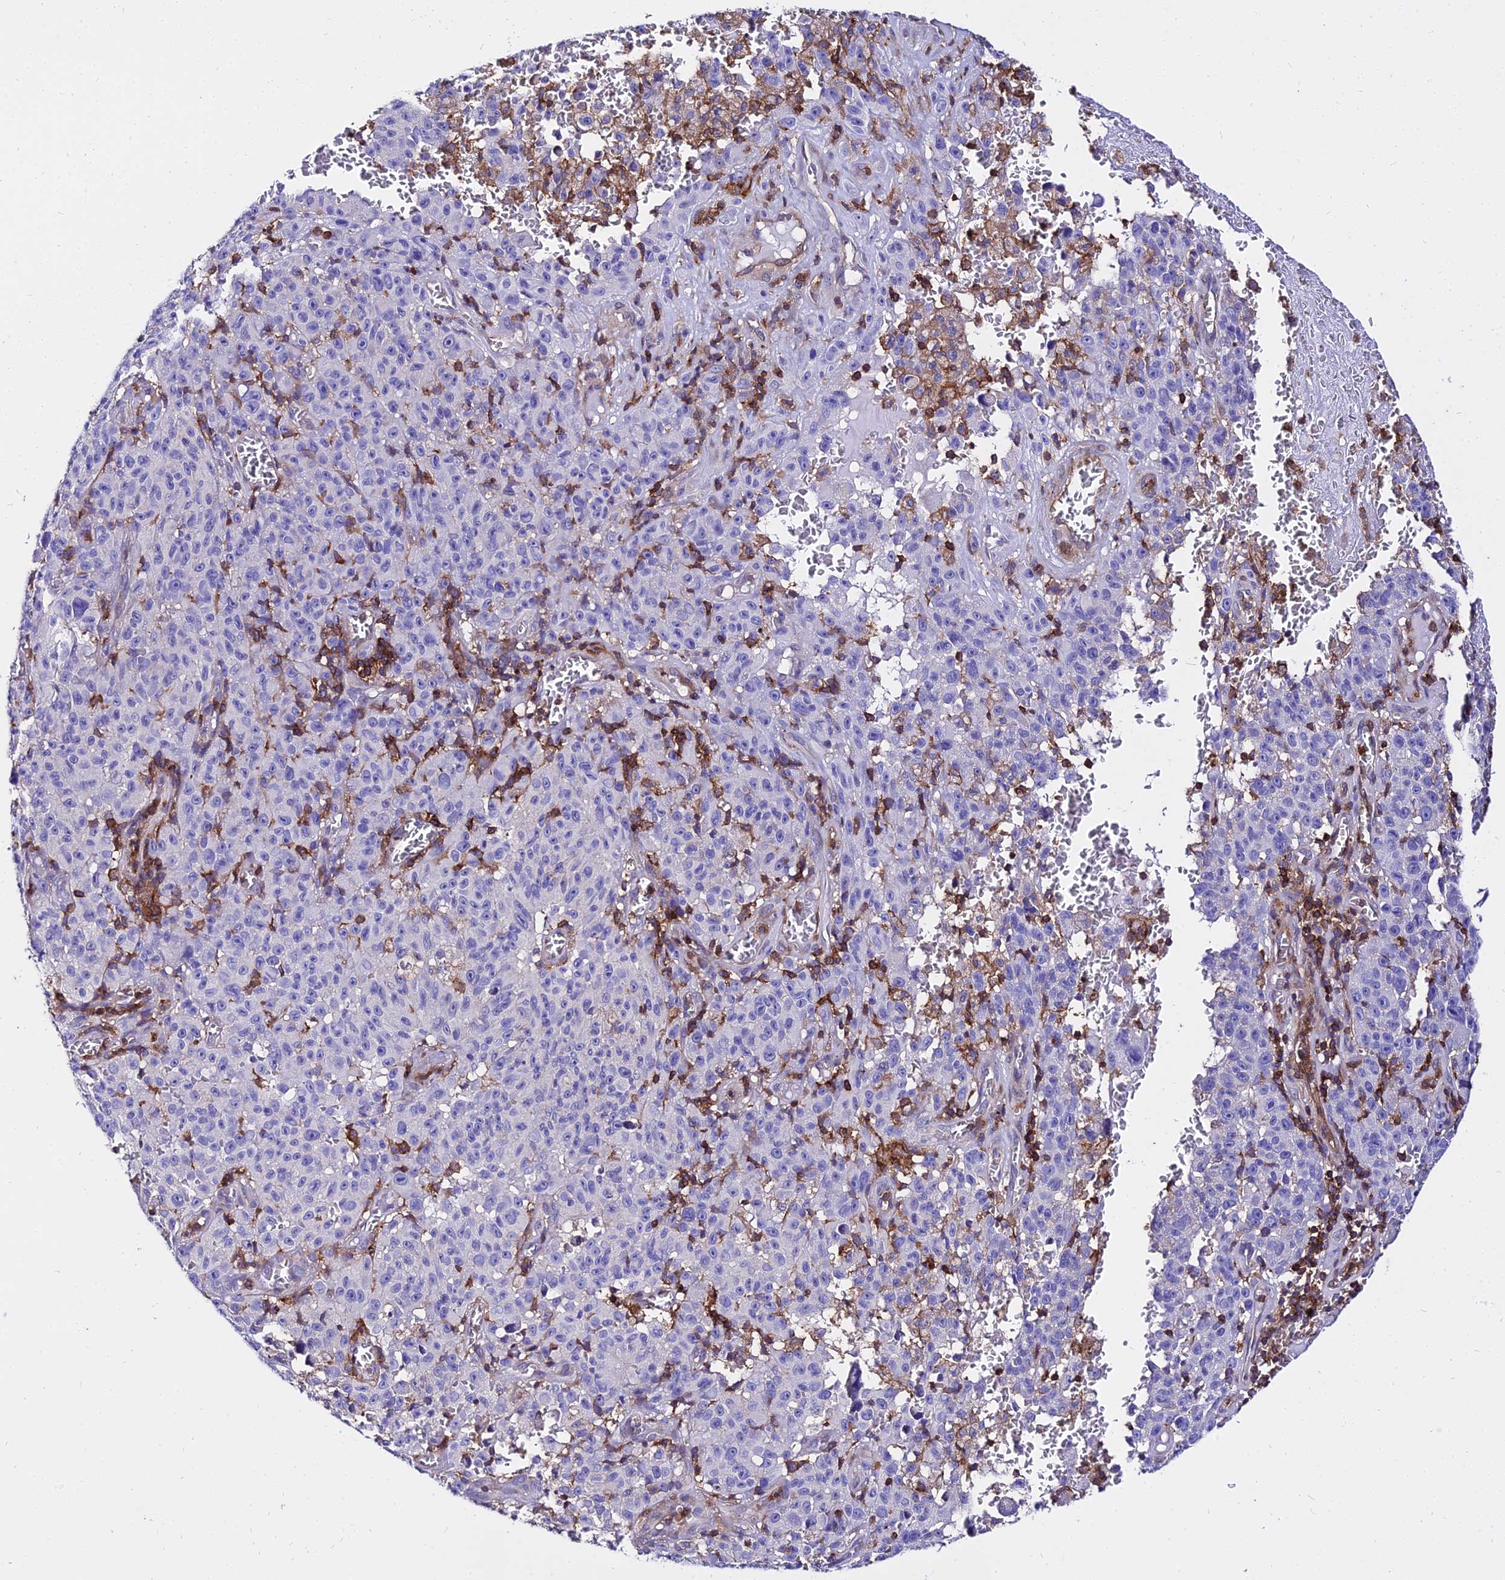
{"staining": {"intensity": "negative", "quantity": "none", "location": "none"}, "tissue": "melanoma", "cell_type": "Tumor cells", "image_type": "cancer", "snomed": [{"axis": "morphology", "description": "Malignant melanoma, NOS"}, {"axis": "topography", "description": "Skin"}], "caption": "Tumor cells are negative for brown protein staining in melanoma. (DAB (3,3'-diaminobenzidine) immunohistochemistry visualized using brightfield microscopy, high magnification).", "gene": "CSRP1", "patient": {"sex": "female", "age": 82}}